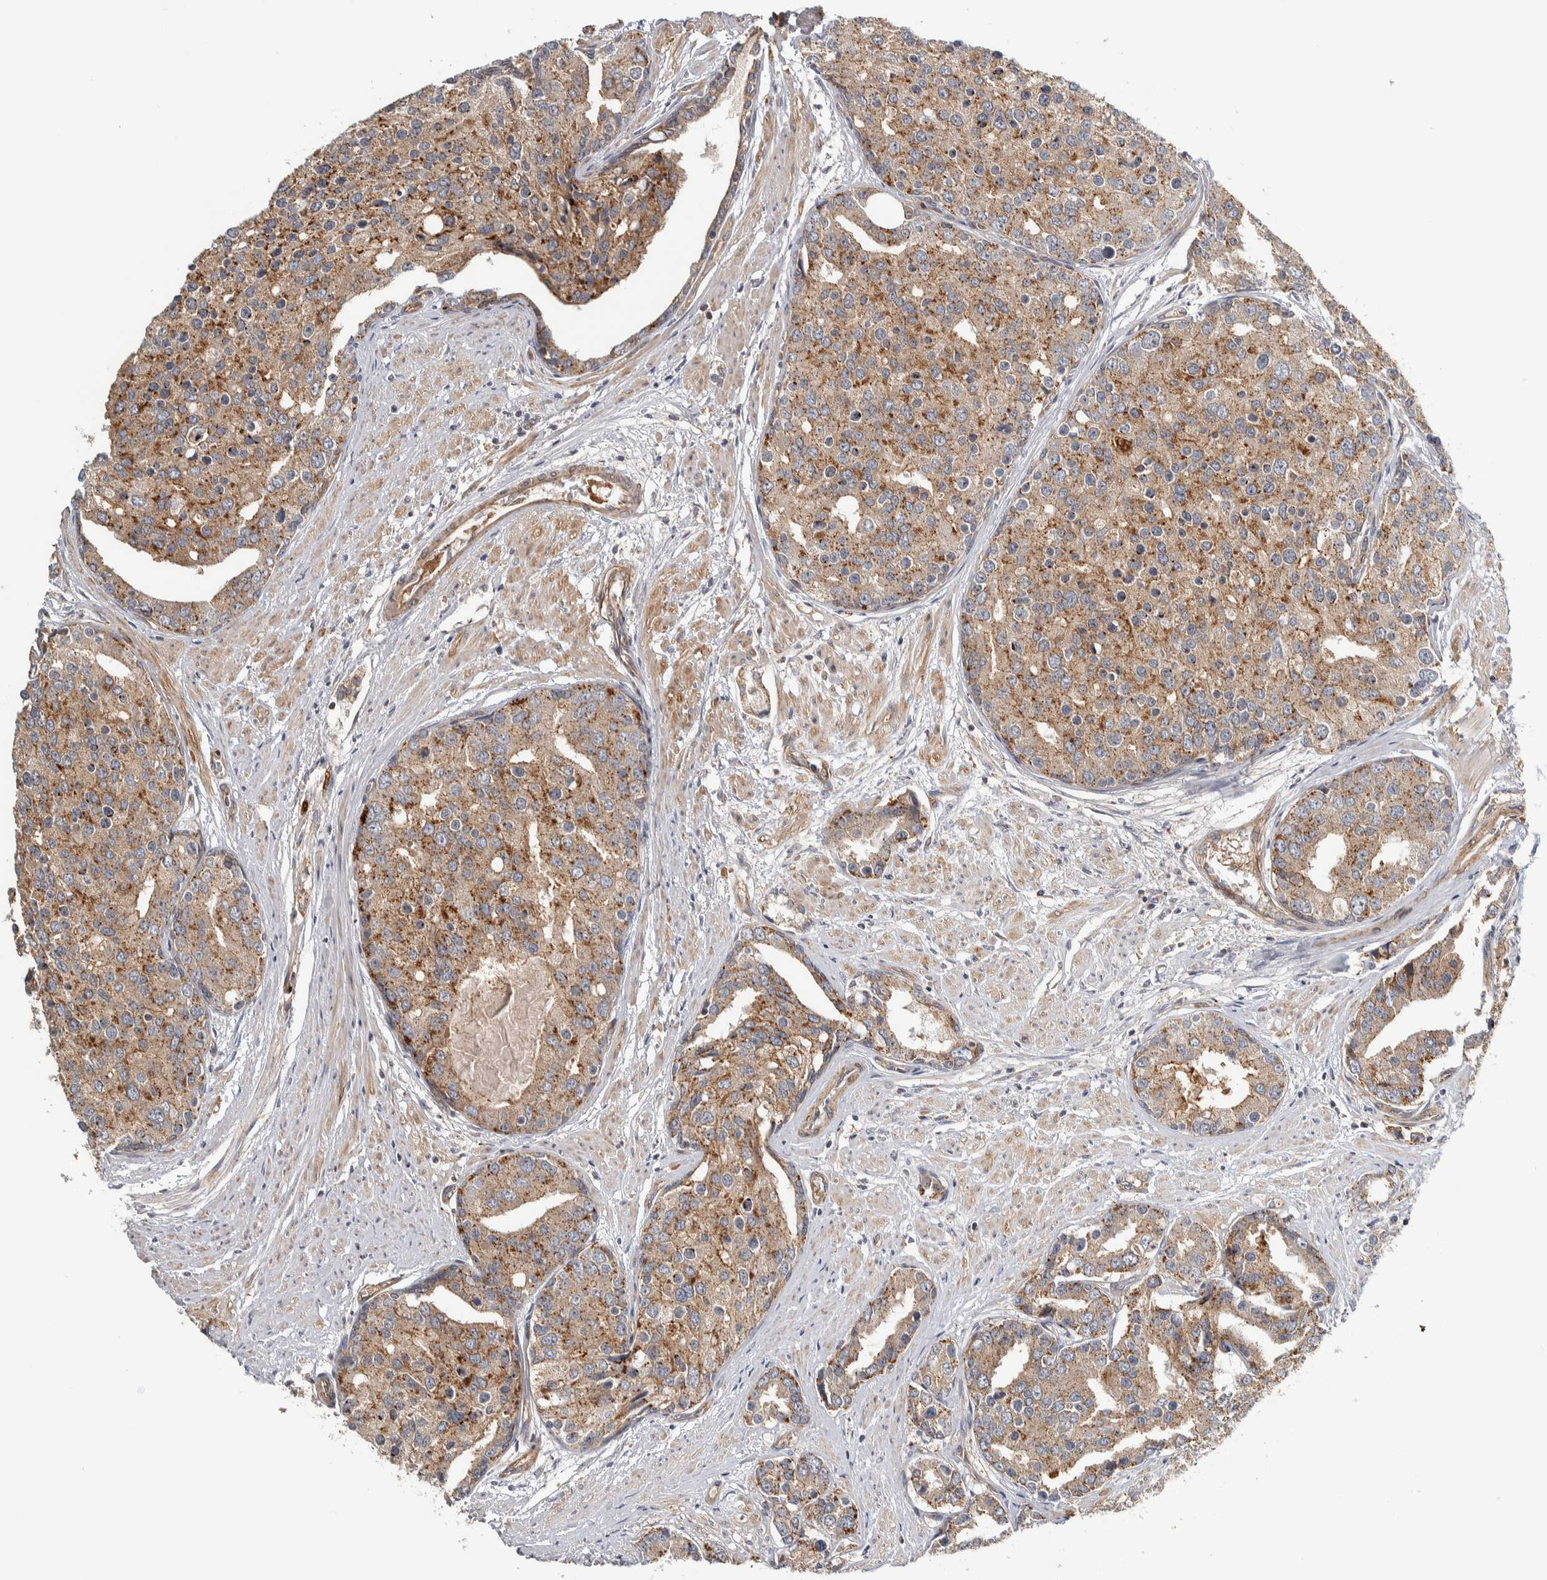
{"staining": {"intensity": "moderate", "quantity": ">75%", "location": "cytoplasmic/membranous"}, "tissue": "prostate cancer", "cell_type": "Tumor cells", "image_type": "cancer", "snomed": [{"axis": "morphology", "description": "Adenocarcinoma, High grade"}, {"axis": "topography", "description": "Prostate"}], "caption": "Immunohistochemical staining of high-grade adenocarcinoma (prostate) displays medium levels of moderate cytoplasmic/membranous protein expression in about >75% of tumor cells.", "gene": "TBC1D31", "patient": {"sex": "male", "age": 50}}